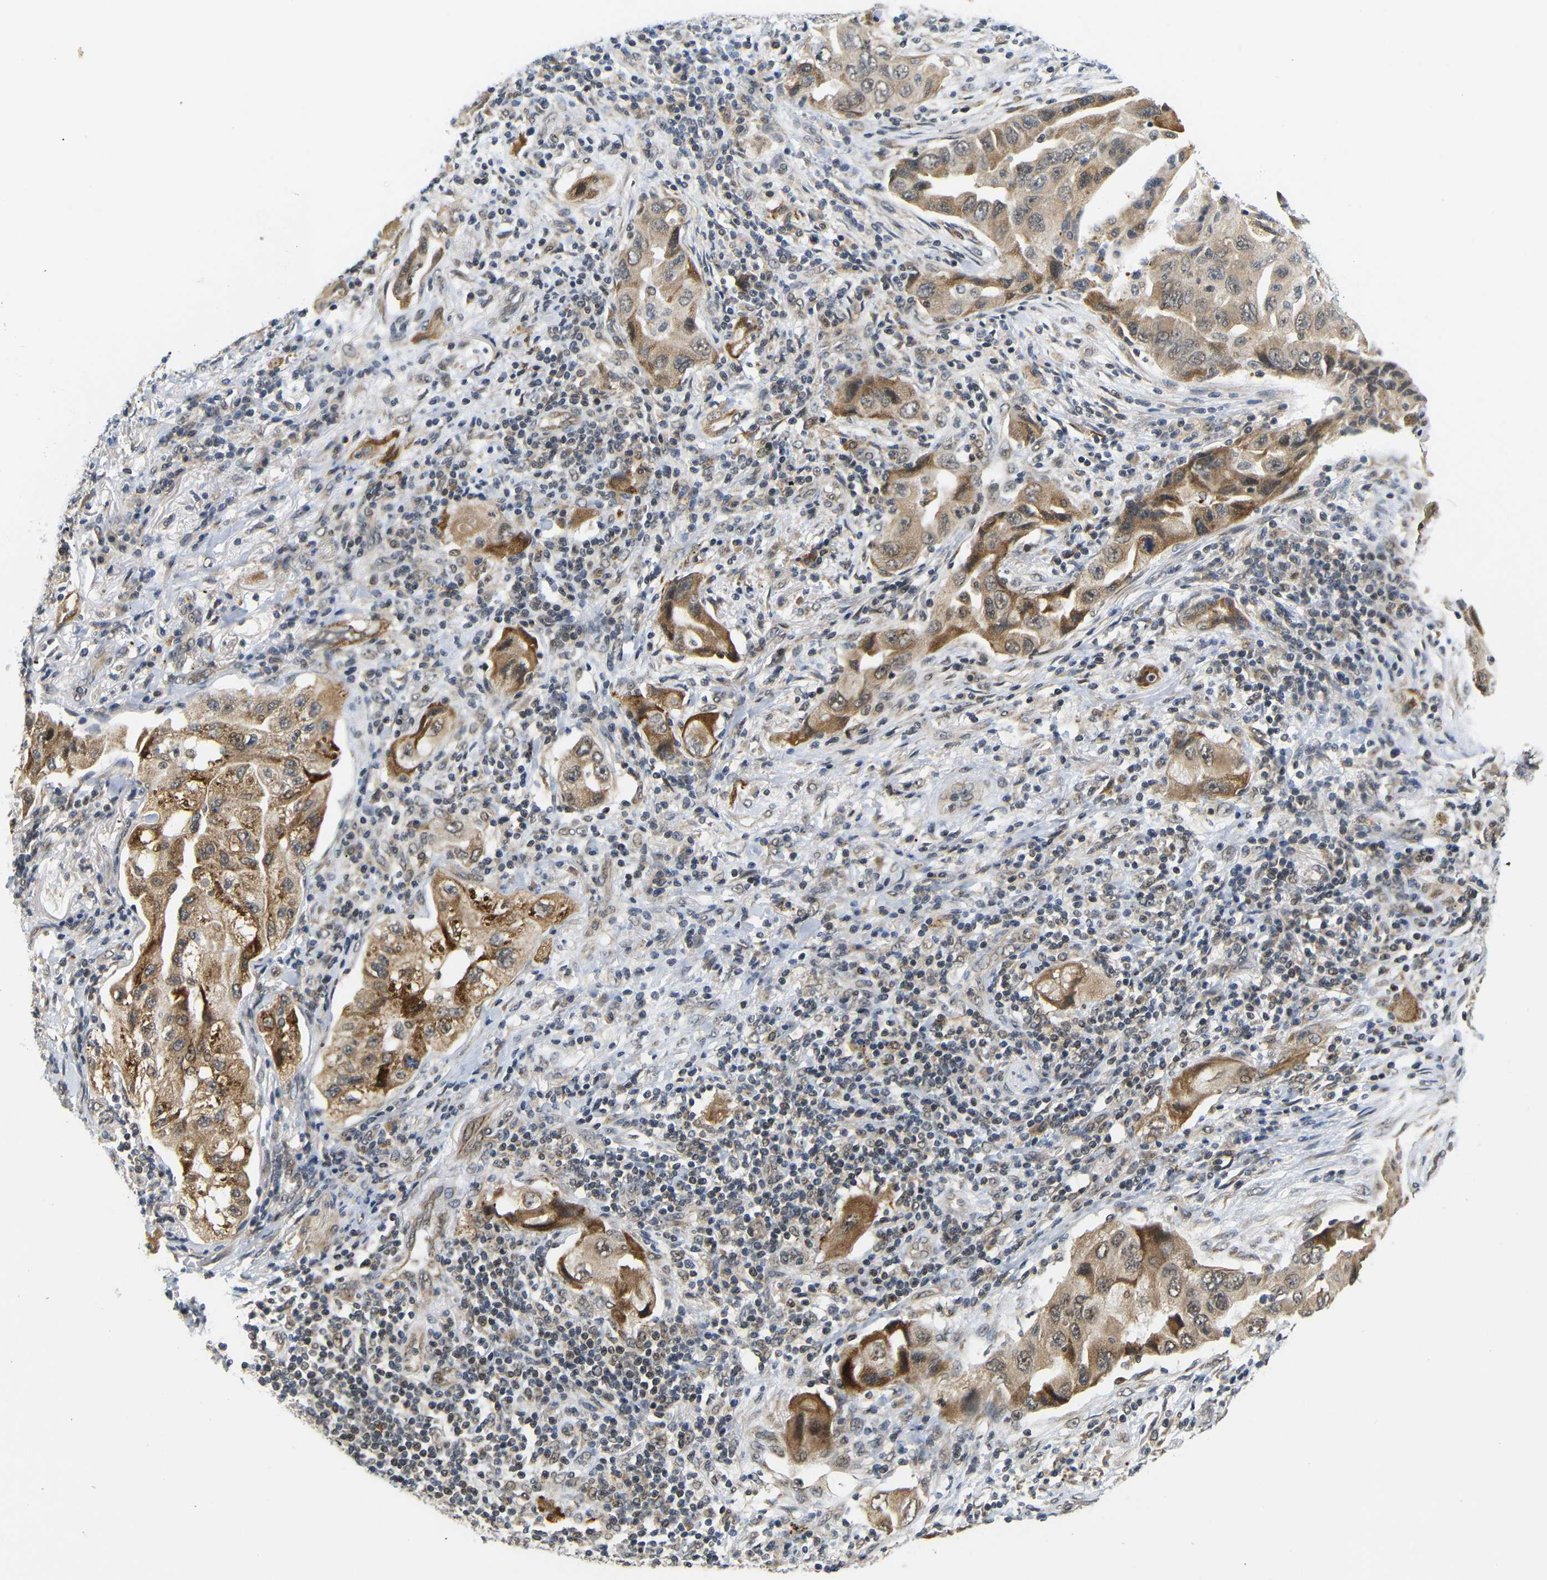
{"staining": {"intensity": "moderate", "quantity": ">75%", "location": "cytoplasmic/membranous"}, "tissue": "lung cancer", "cell_type": "Tumor cells", "image_type": "cancer", "snomed": [{"axis": "morphology", "description": "Adenocarcinoma, NOS"}, {"axis": "topography", "description": "Lung"}], "caption": "Brown immunohistochemical staining in human lung cancer demonstrates moderate cytoplasmic/membranous staining in about >75% of tumor cells. (IHC, brightfield microscopy, high magnification).", "gene": "GJA5", "patient": {"sex": "female", "age": 65}}